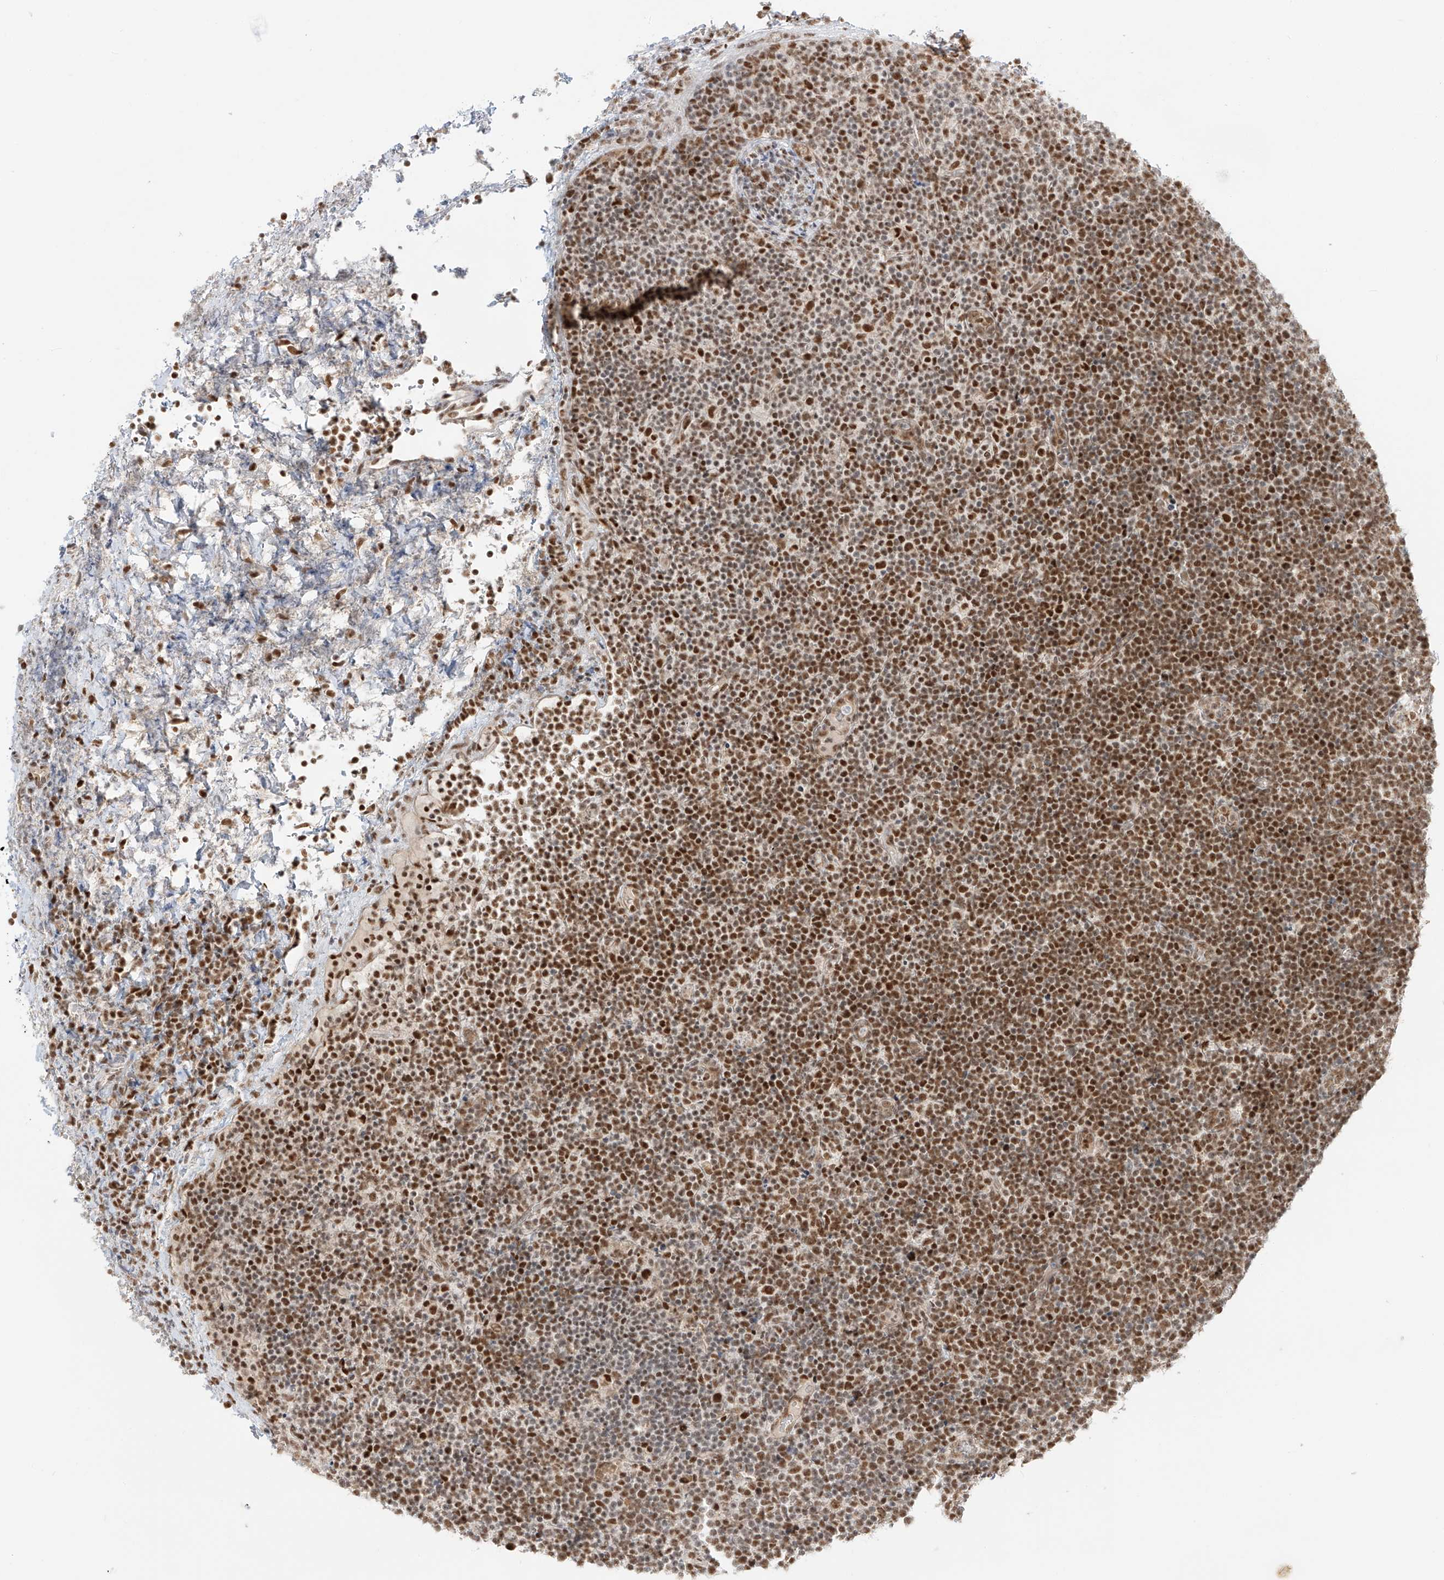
{"staining": {"intensity": "strong", "quantity": ">75%", "location": "nuclear"}, "tissue": "lymphoma", "cell_type": "Tumor cells", "image_type": "cancer", "snomed": [{"axis": "morphology", "description": "Malignant lymphoma, non-Hodgkin's type, High grade"}, {"axis": "topography", "description": "Lymph node"}], "caption": "Immunohistochemical staining of high-grade malignant lymphoma, non-Hodgkin's type exhibits strong nuclear protein expression in approximately >75% of tumor cells.", "gene": "POGK", "patient": {"sex": "male", "age": 13}}